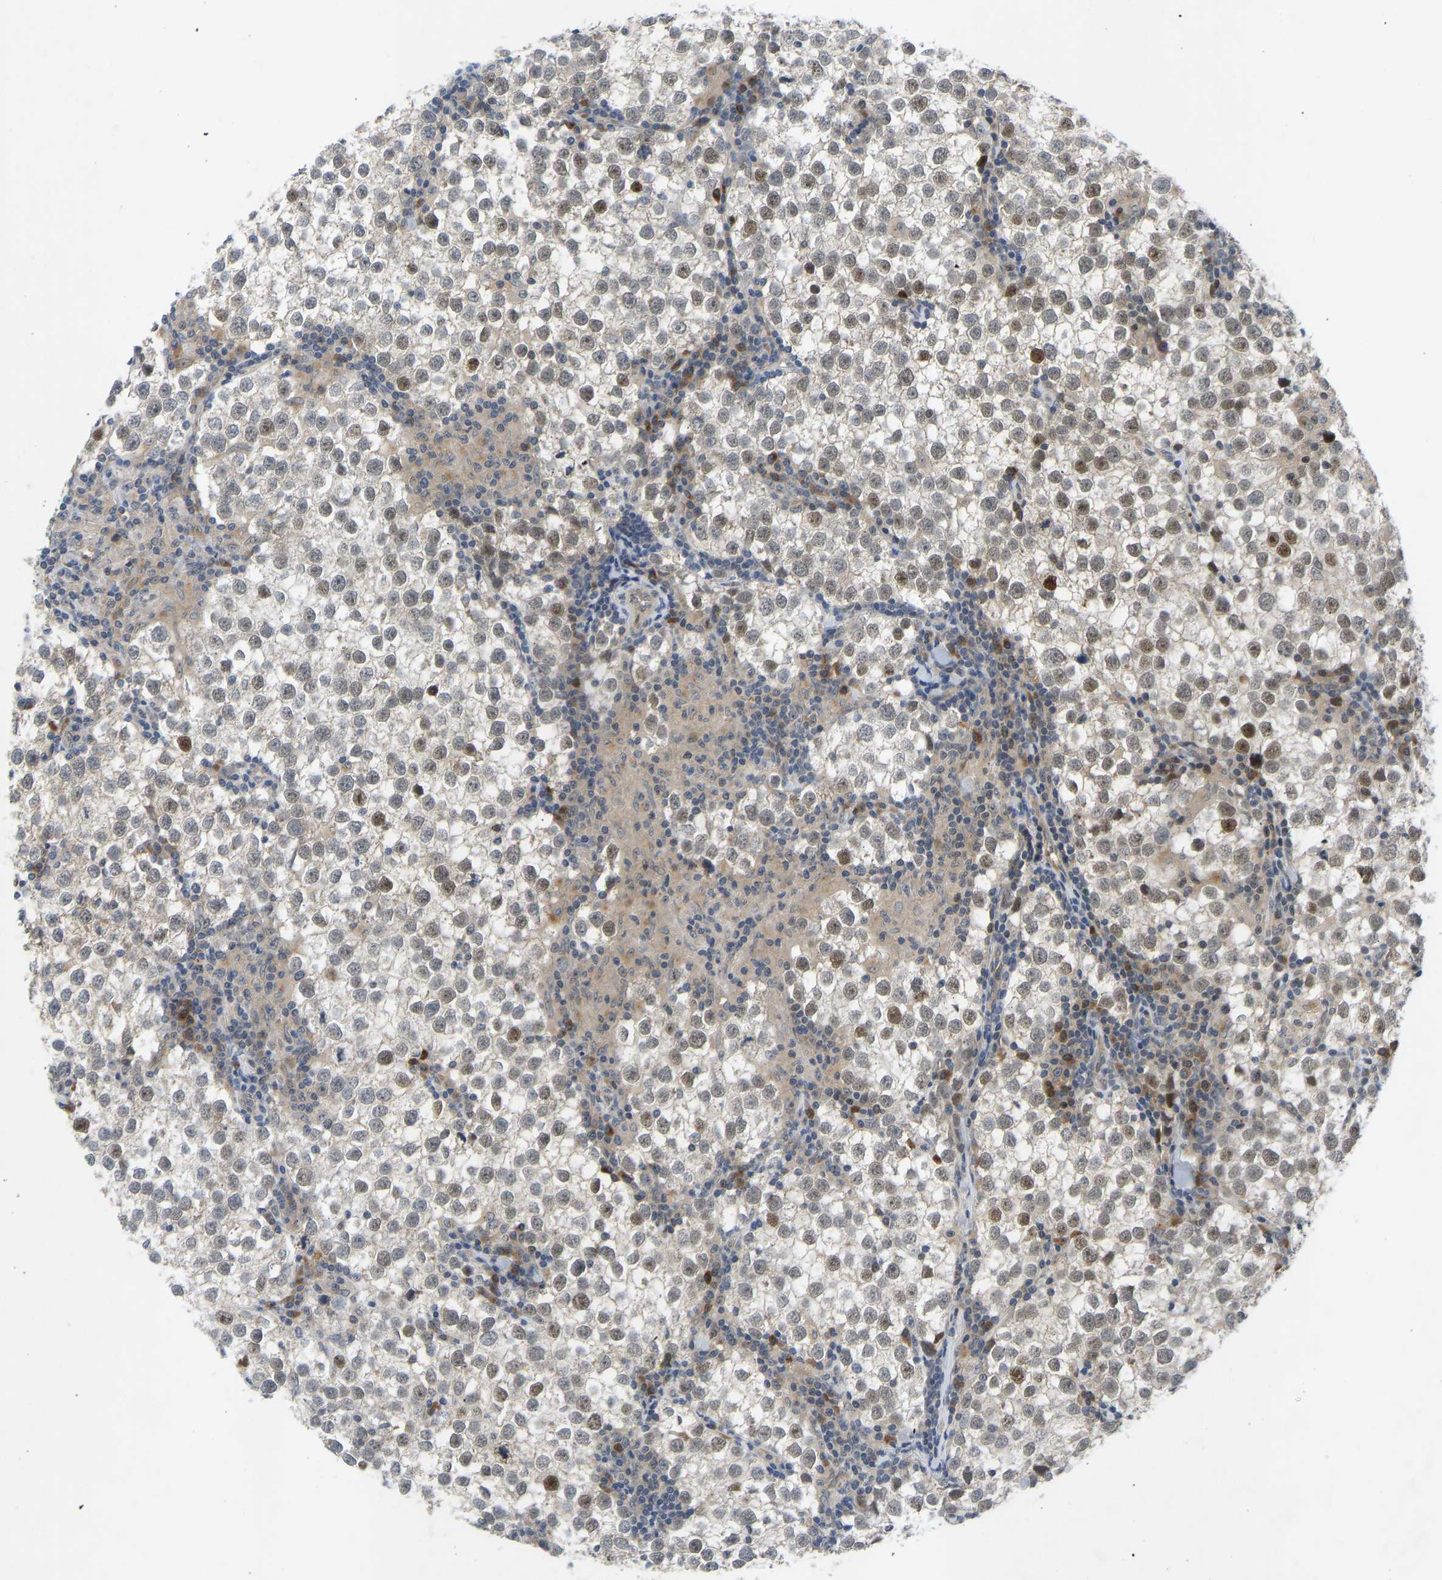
{"staining": {"intensity": "moderate", "quantity": "<25%", "location": "nuclear"}, "tissue": "testis cancer", "cell_type": "Tumor cells", "image_type": "cancer", "snomed": [{"axis": "morphology", "description": "Seminoma, NOS"}, {"axis": "morphology", "description": "Carcinoma, Embryonal, NOS"}, {"axis": "topography", "description": "Testis"}], "caption": "Tumor cells exhibit low levels of moderate nuclear positivity in approximately <25% of cells in human embryonal carcinoma (testis).", "gene": "ZNF251", "patient": {"sex": "male", "age": 36}}